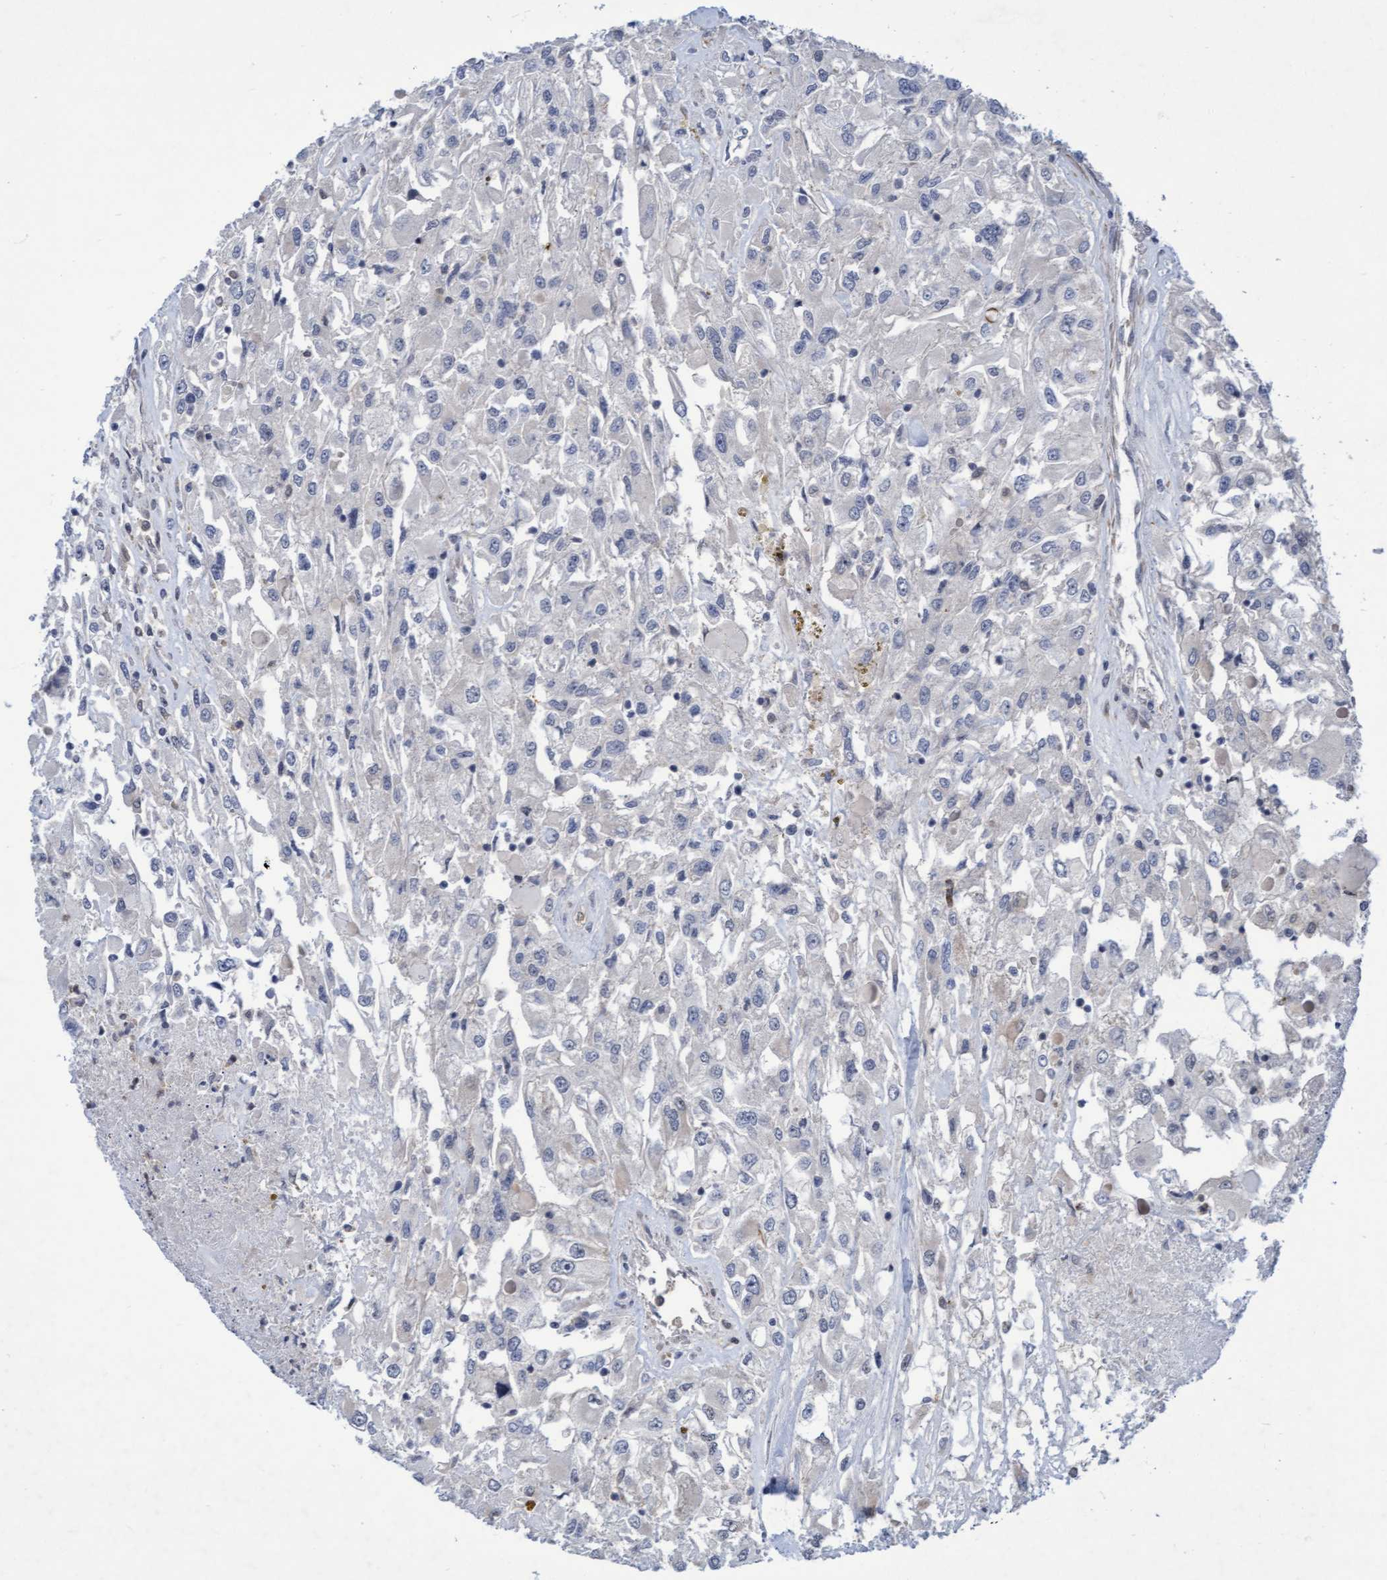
{"staining": {"intensity": "negative", "quantity": "none", "location": "none"}, "tissue": "renal cancer", "cell_type": "Tumor cells", "image_type": "cancer", "snomed": [{"axis": "morphology", "description": "Adenocarcinoma, NOS"}, {"axis": "topography", "description": "Kidney"}], "caption": "A high-resolution micrograph shows immunohistochemistry staining of renal cancer (adenocarcinoma), which reveals no significant expression in tumor cells.", "gene": "RAP1GAP2", "patient": {"sex": "female", "age": 52}}